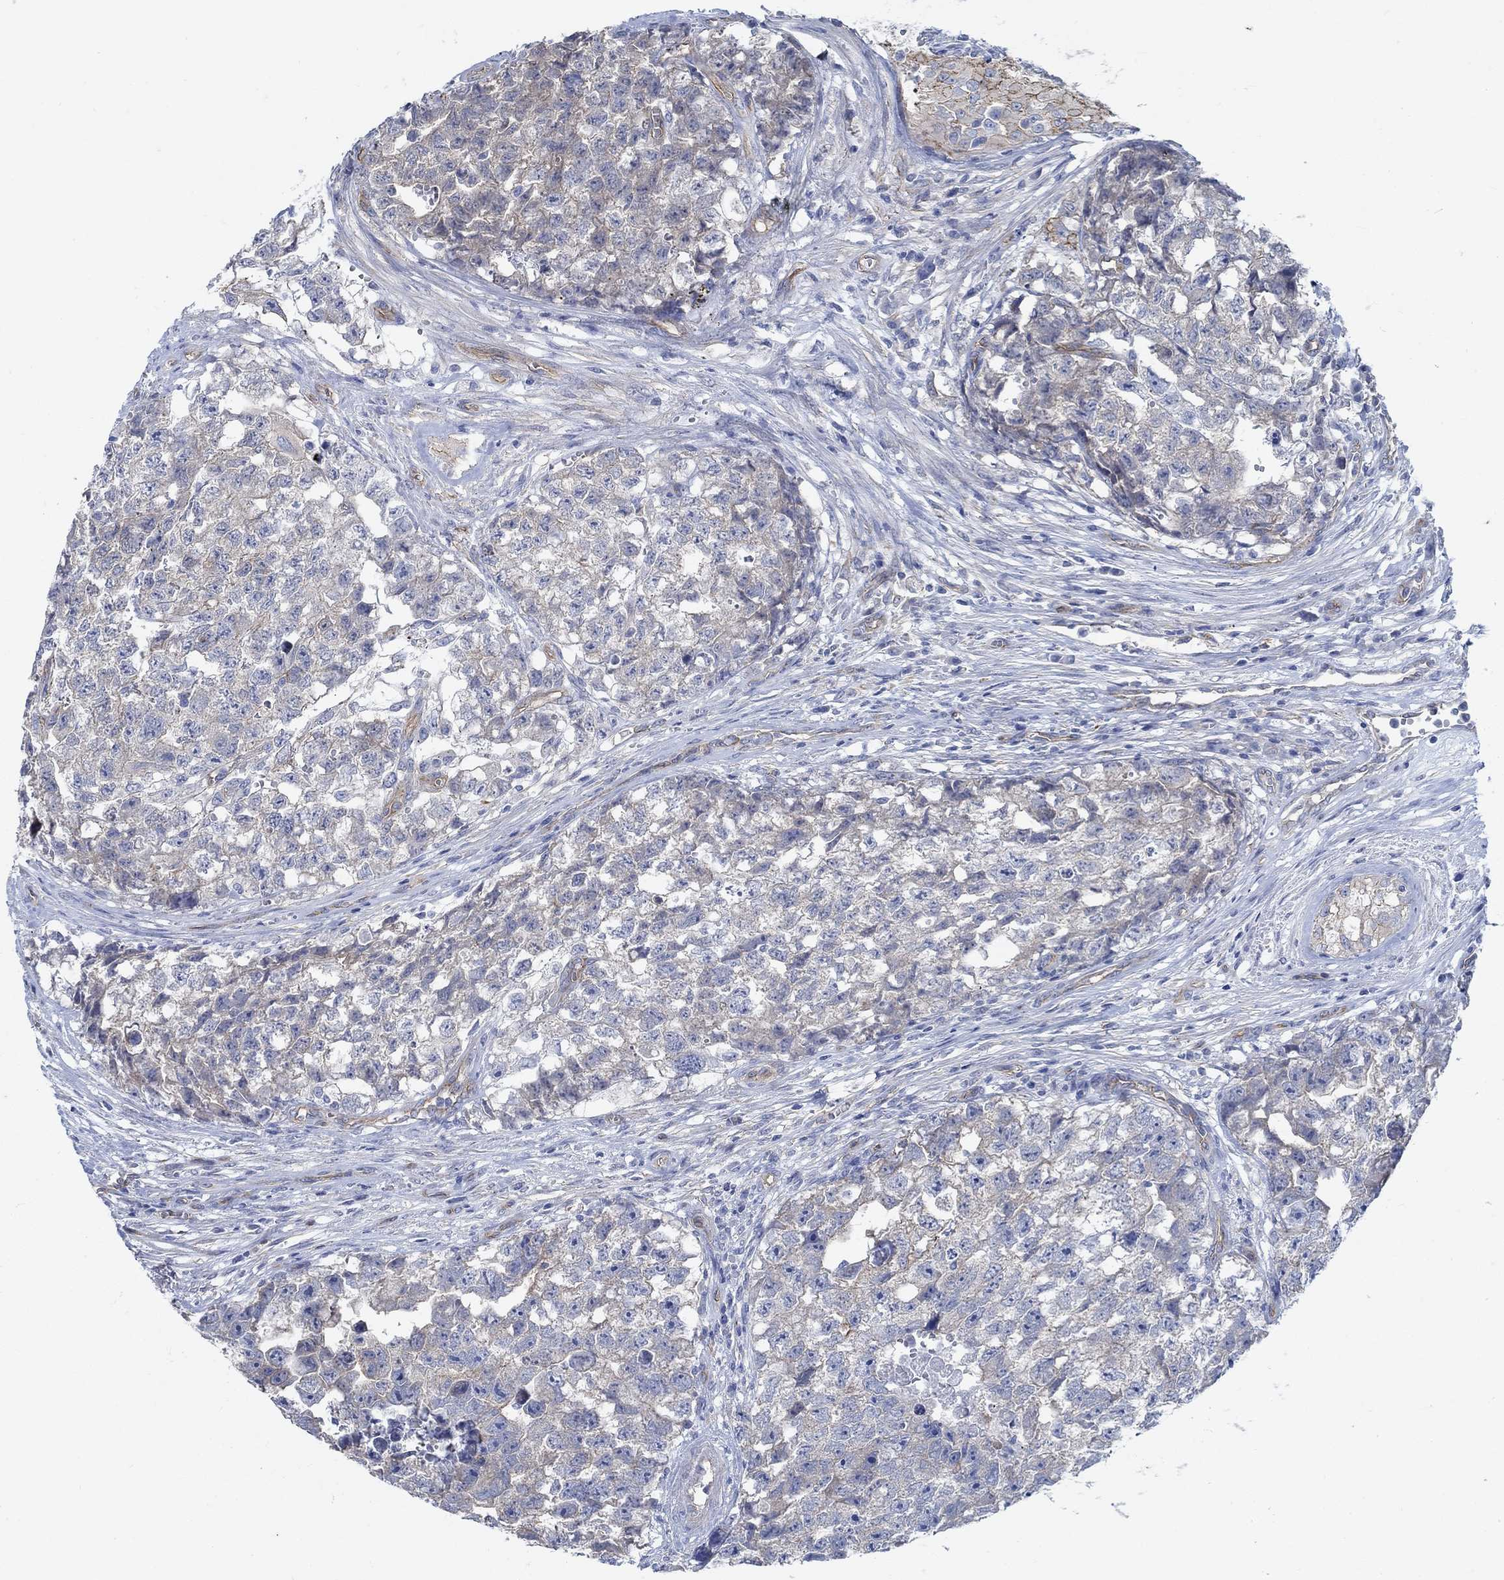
{"staining": {"intensity": "negative", "quantity": "none", "location": "none"}, "tissue": "testis cancer", "cell_type": "Tumor cells", "image_type": "cancer", "snomed": [{"axis": "morphology", "description": "Seminoma, NOS"}, {"axis": "morphology", "description": "Carcinoma, Embryonal, NOS"}, {"axis": "topography", "description": "Testis"}], "caption": "Testis cancer (embryonal carcinoma) stained for a protein using immunohistochemistry (IHC) reveals no staining tumor cells.", "gene": "TMEM198", "patient": {"sex": "male", "age": 22}}